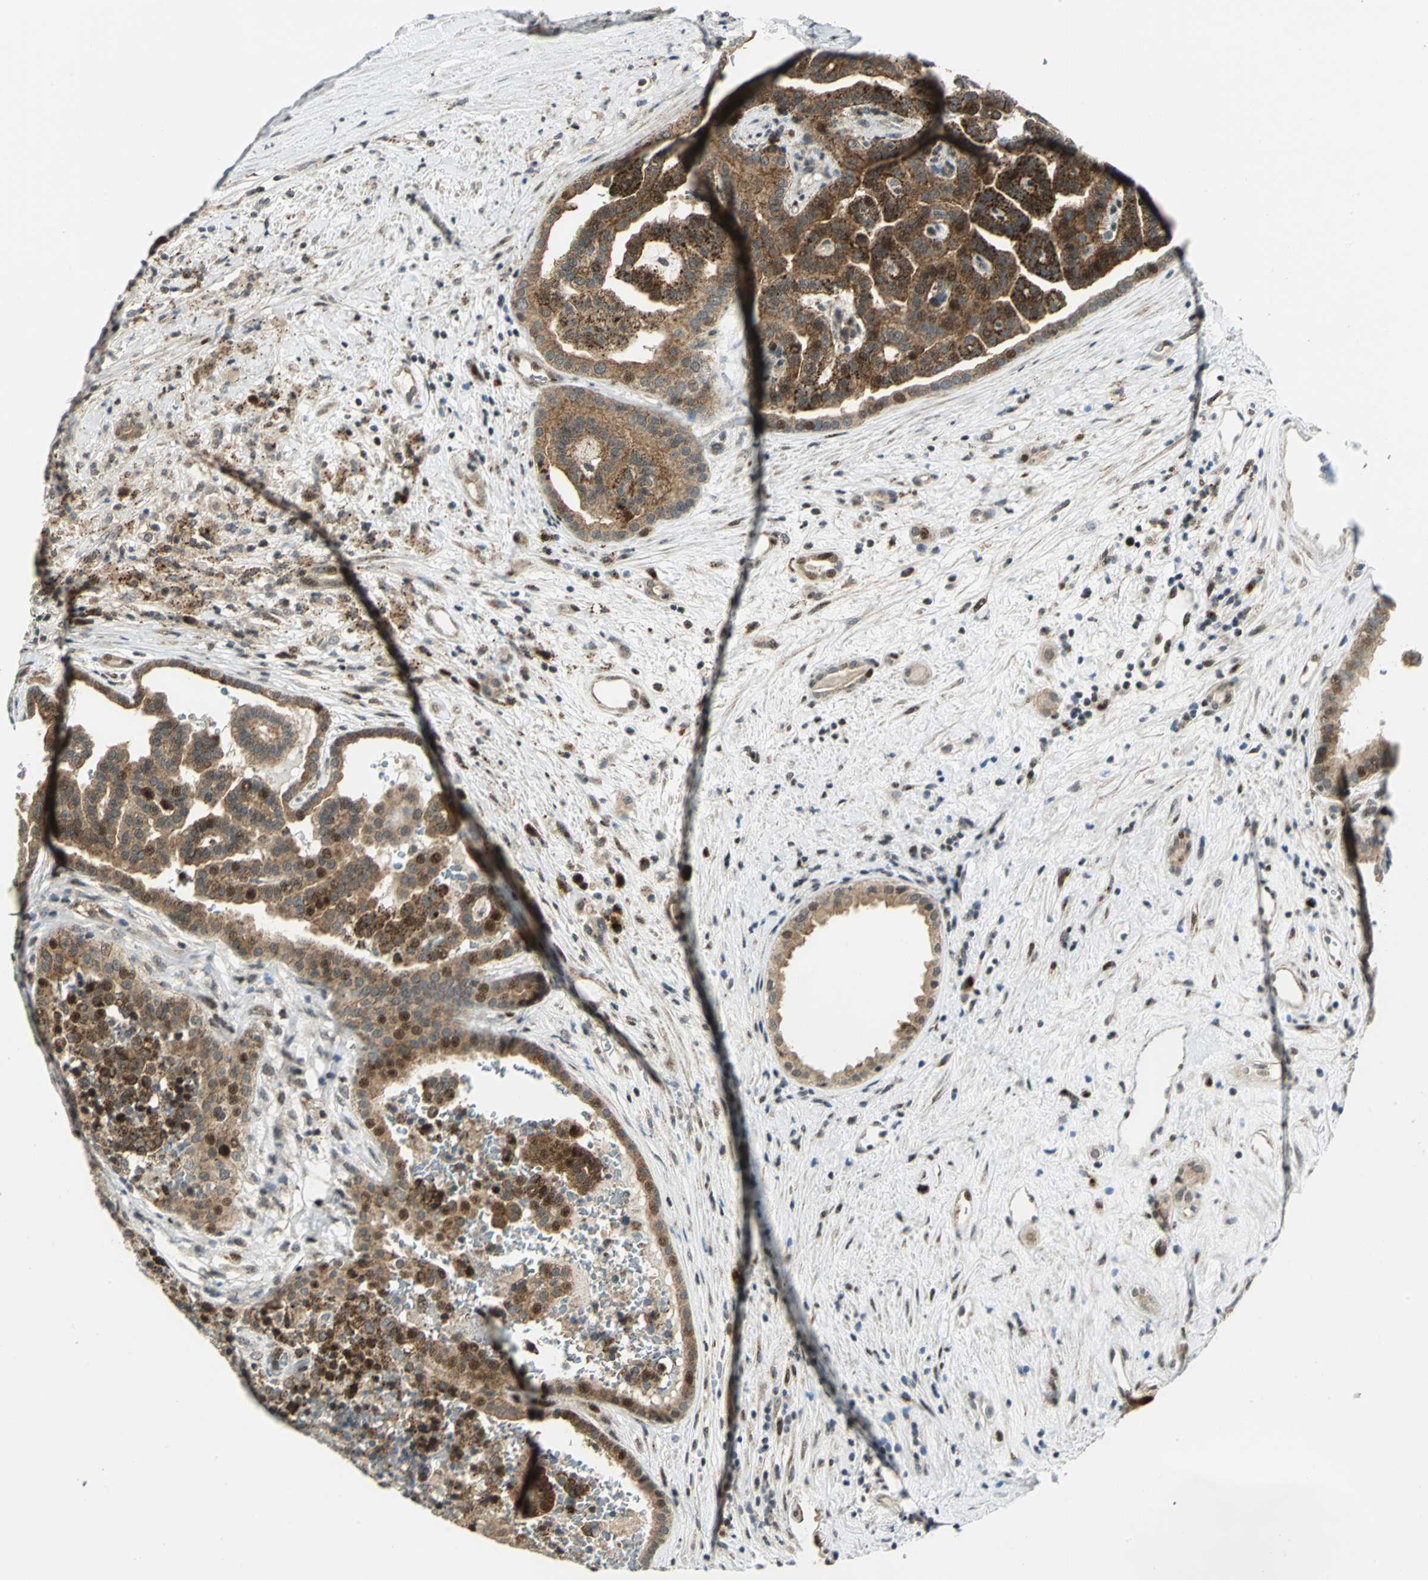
{"staining": {"intensity": "moderate", "quantity": ">75%", "location": "cytoplasmic/membranous,nuclear"}, "tissue": "renal cancer", "cell_type": "Tumor cells", "image_type": "cancer", "snomed": [{"axis": "morphology", "description": "Adenocarcinoma, NOS"}, {"axis": "topography", "description": "Kidney"}], "caption": "Tumor cells show moderate cytoplasmic/membranous and nuclear positivity in approximately >75% of cells in renal cancer.", "gene": "ATP6V1A", "patient": {"sex": "male", "age": 61}}